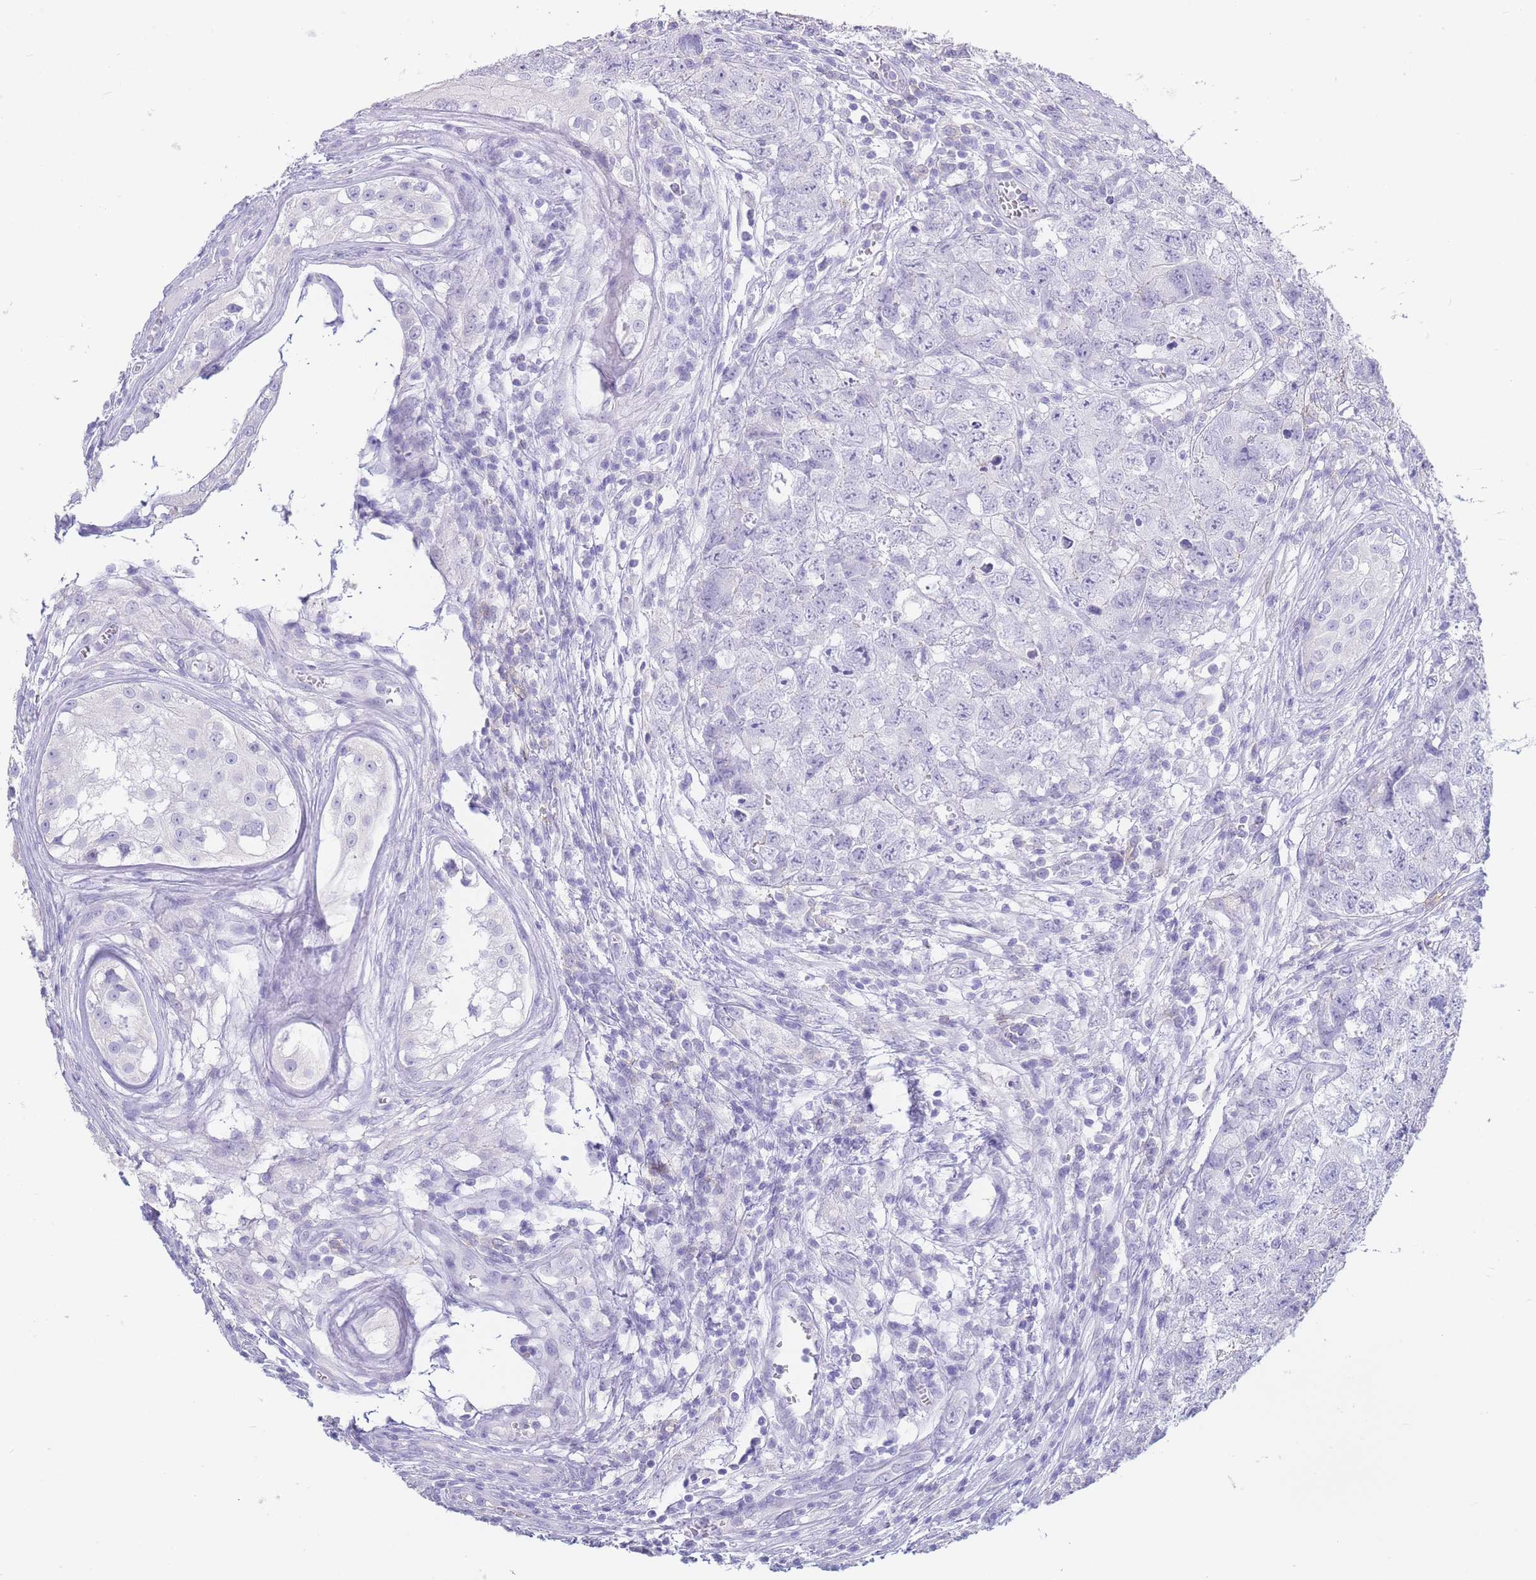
{"staining": {"intensity": "negative", "quantity": "none", "location": "none"}, "tissue": "testis cancer", "cell_type": "Tumor cells", "image_type": "cancer", "snomed": [{"axis": "morphology", "description": "Carcinoma, Embryonal, NOS"}, {"axis": "topography", "description": "Testis"}], "caption": "IHC photomicrograph of human testis cancer stained for a protein (brown), which displays no staining in tumor cells.", "gene": "CD37", "patient": {"sex": "male", "age": 22}}